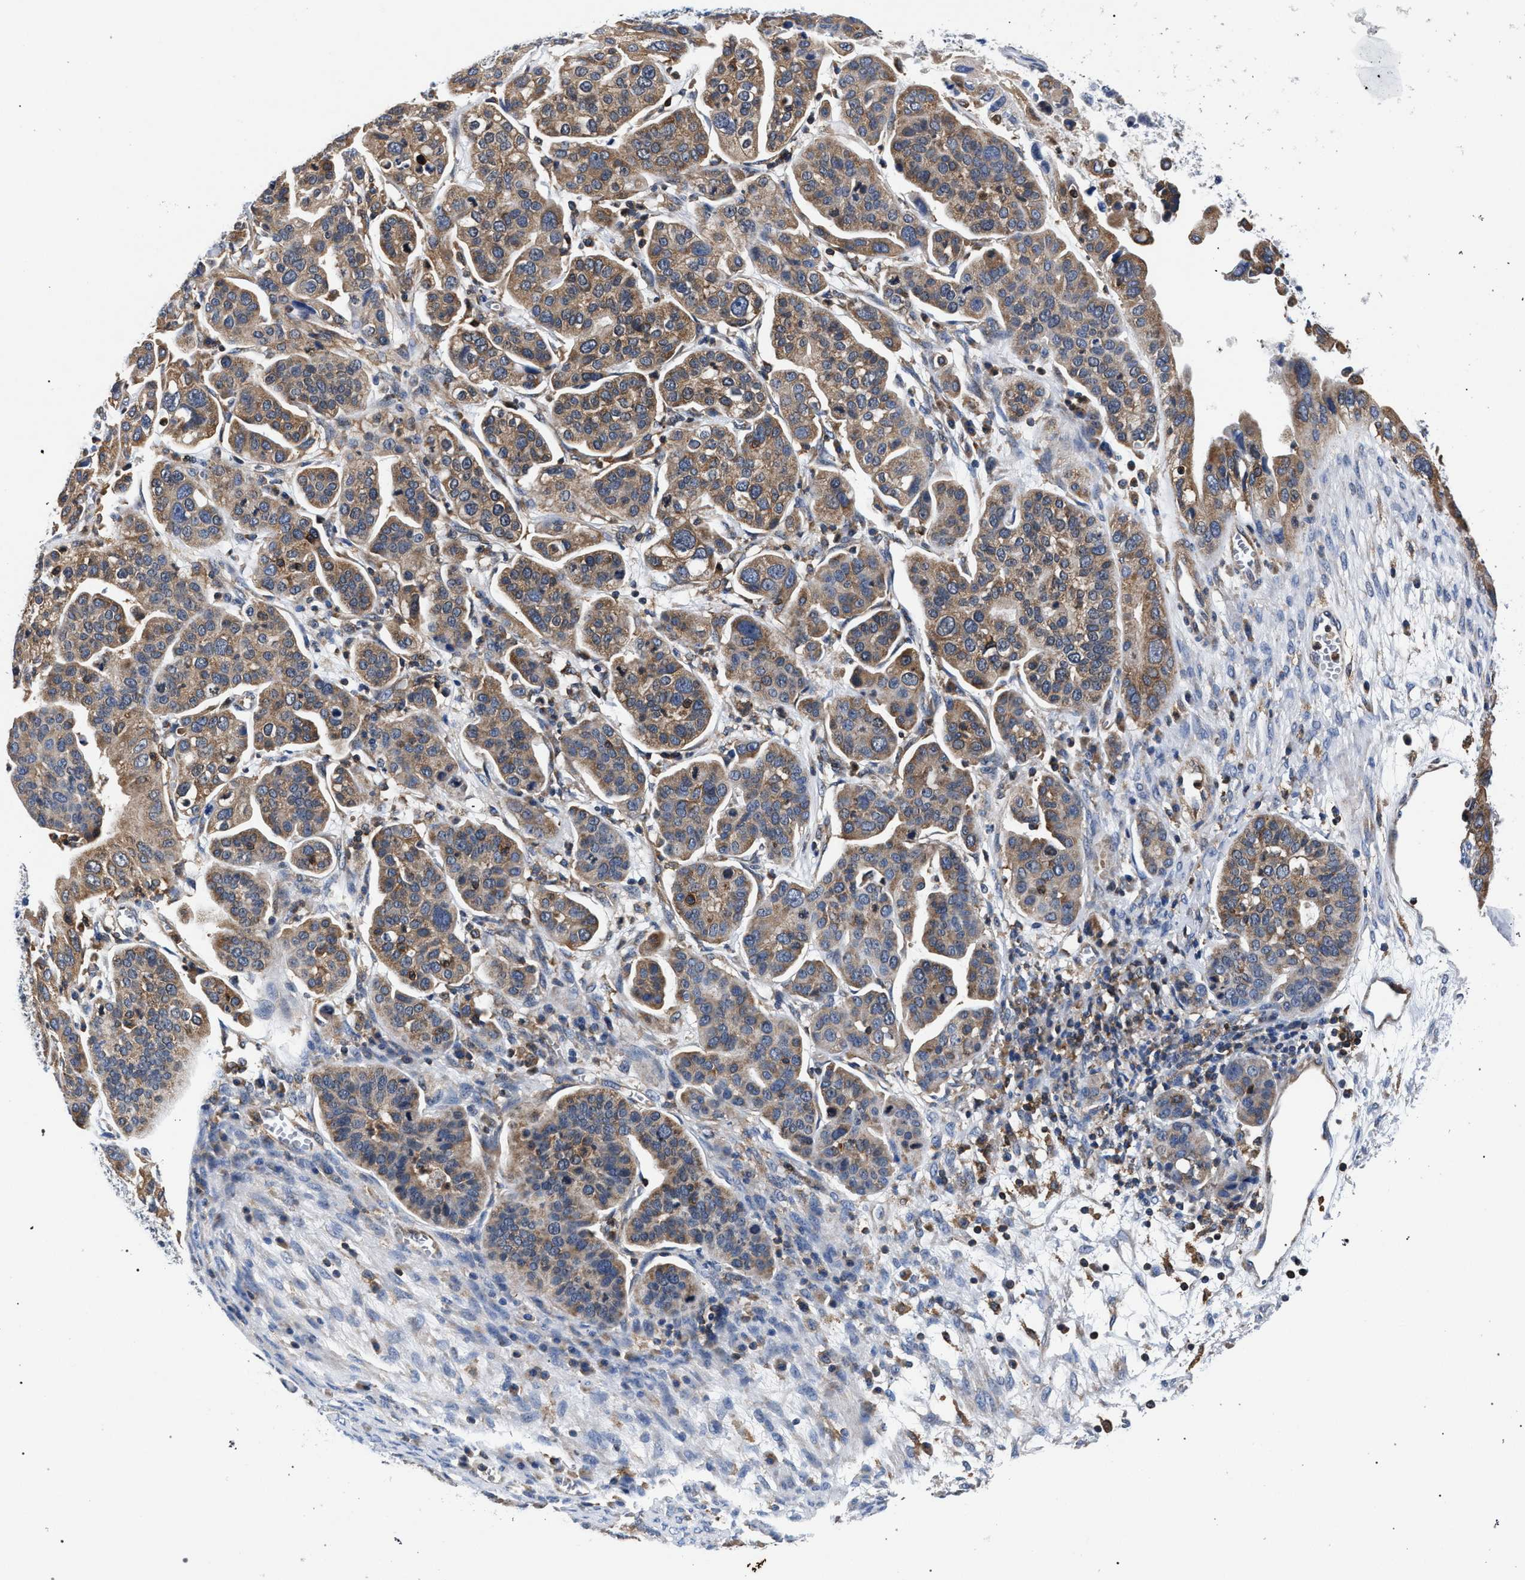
{"staining": {"intensity": "moderate", "quantity": ">75%", "location": "cytoplasmic/membranous"}, "tissue": "ovarian cancer", "cell_type": "Tumor cells", "image_type": "cancer", "snomed": [{"axis": "morphology", "description": "Cystadenocarcinoma, serous, NOS"}, {"axis": "topography", "description": "Ovary"}], "caption": "Approximately >75% of tumor cells in human ovarian cancer show moderate cytoplasmic/membranous protein expression as visualized by brown immunohistochemical staining.", "gene": "LASP1", "patient": {"sex": "female", "age": 56}}